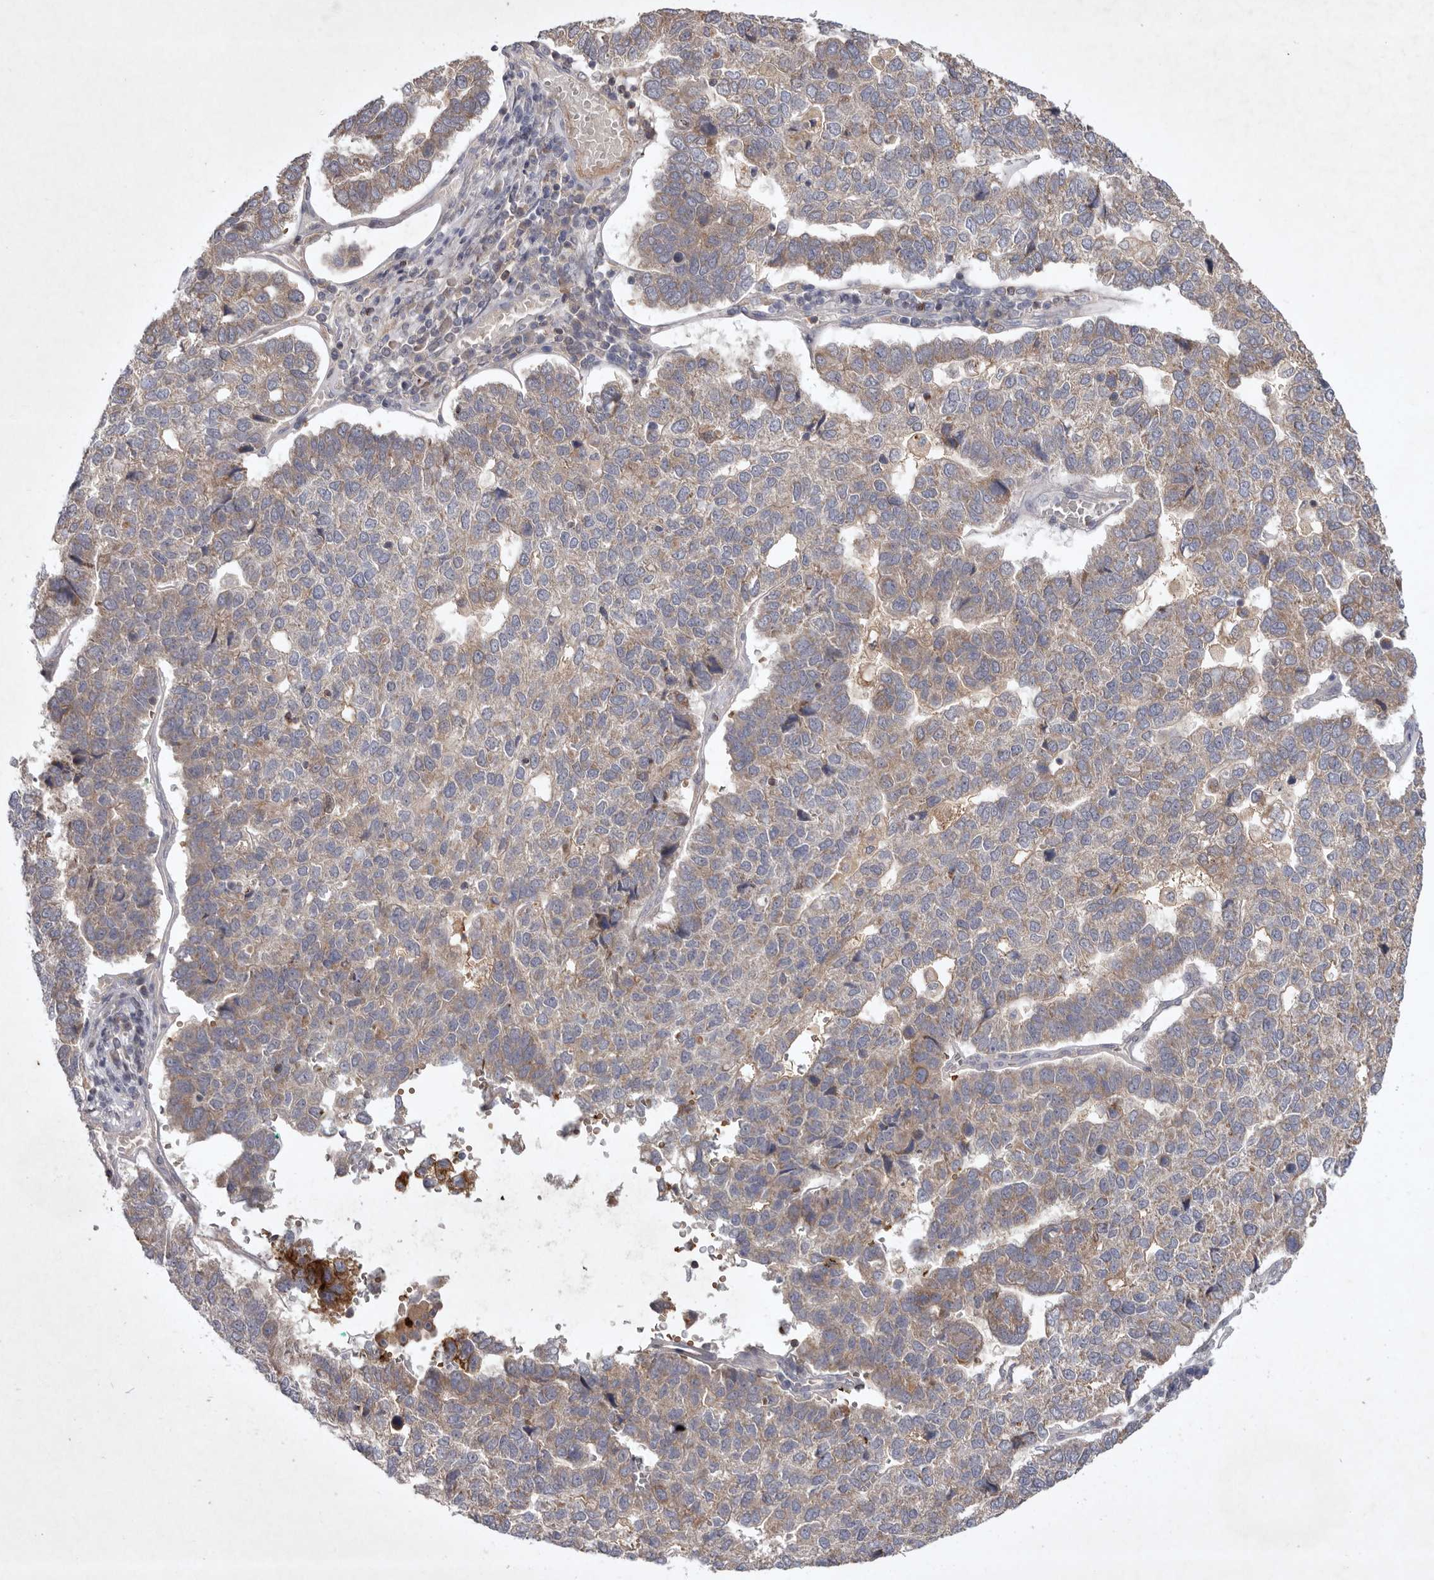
{"staining": {"intensity": "weak", "quantity": "25%-75%", "location": "cytoplasmic/membranous"}, "tissue": "pancreatic cancer", "cell_type": "Tumor cells", "image_type": "cancer", "snomed": [{"axis": "morphology", "description": "Adenocarcinoma, NOS"}, {"axis": "topography", "description": "Pancreas"}], "caption": "Immunohistochemistry (IHC) photomicrograph of human pancreatic adenocarcinoma stained for a protein (brown), which shows low levels of weak cytoplasmic/membranous staining in about 25%-75% of tumor cells.", "gene": "TNFSF14", "patient": {"sex": "female", "age": 61}}